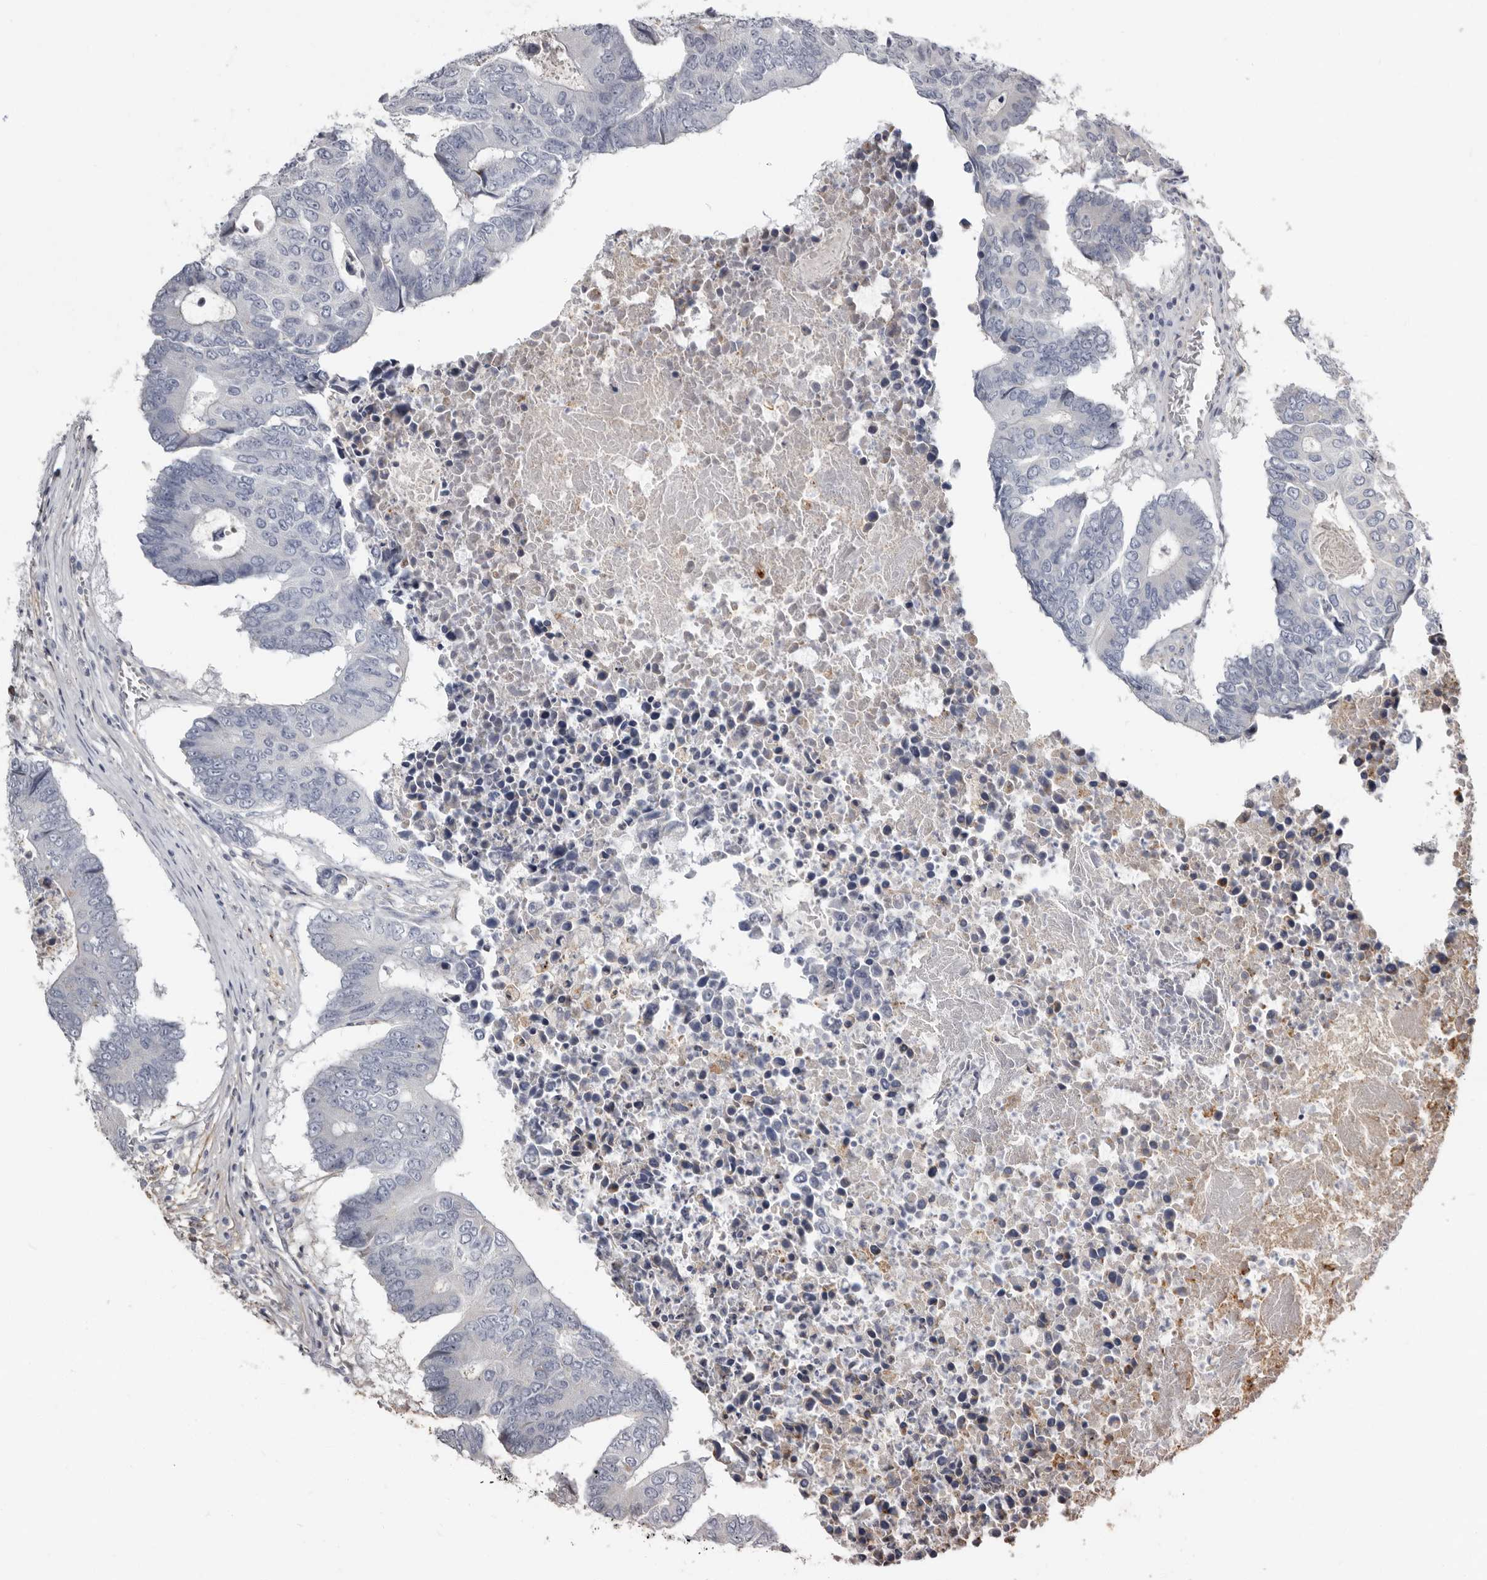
{"staining": {"intensity": "negative", "quantity": "none", "location": "none"}, "tissue": "colorectal cancer", "cell_type": "Tumor cells", "image_type": "cancer", "snomed": [{"axis": "morphology", "description": "Adenocarcinoma, NOS"}, {"axis": "topography", "description": "Colon"}], "caption": "Immunohistochemistry (IHC) histopathology image of neoplastic tissue: human colorectal cancer stained with DAB (3,3'-diaminobenzidine) shows no significant protein expression in tumor cells. (Immunohistochemistry, brightfield microscopy, high magnification).", "gene": "KIF26B", "patient": {"sex": "male", "age": 87}}